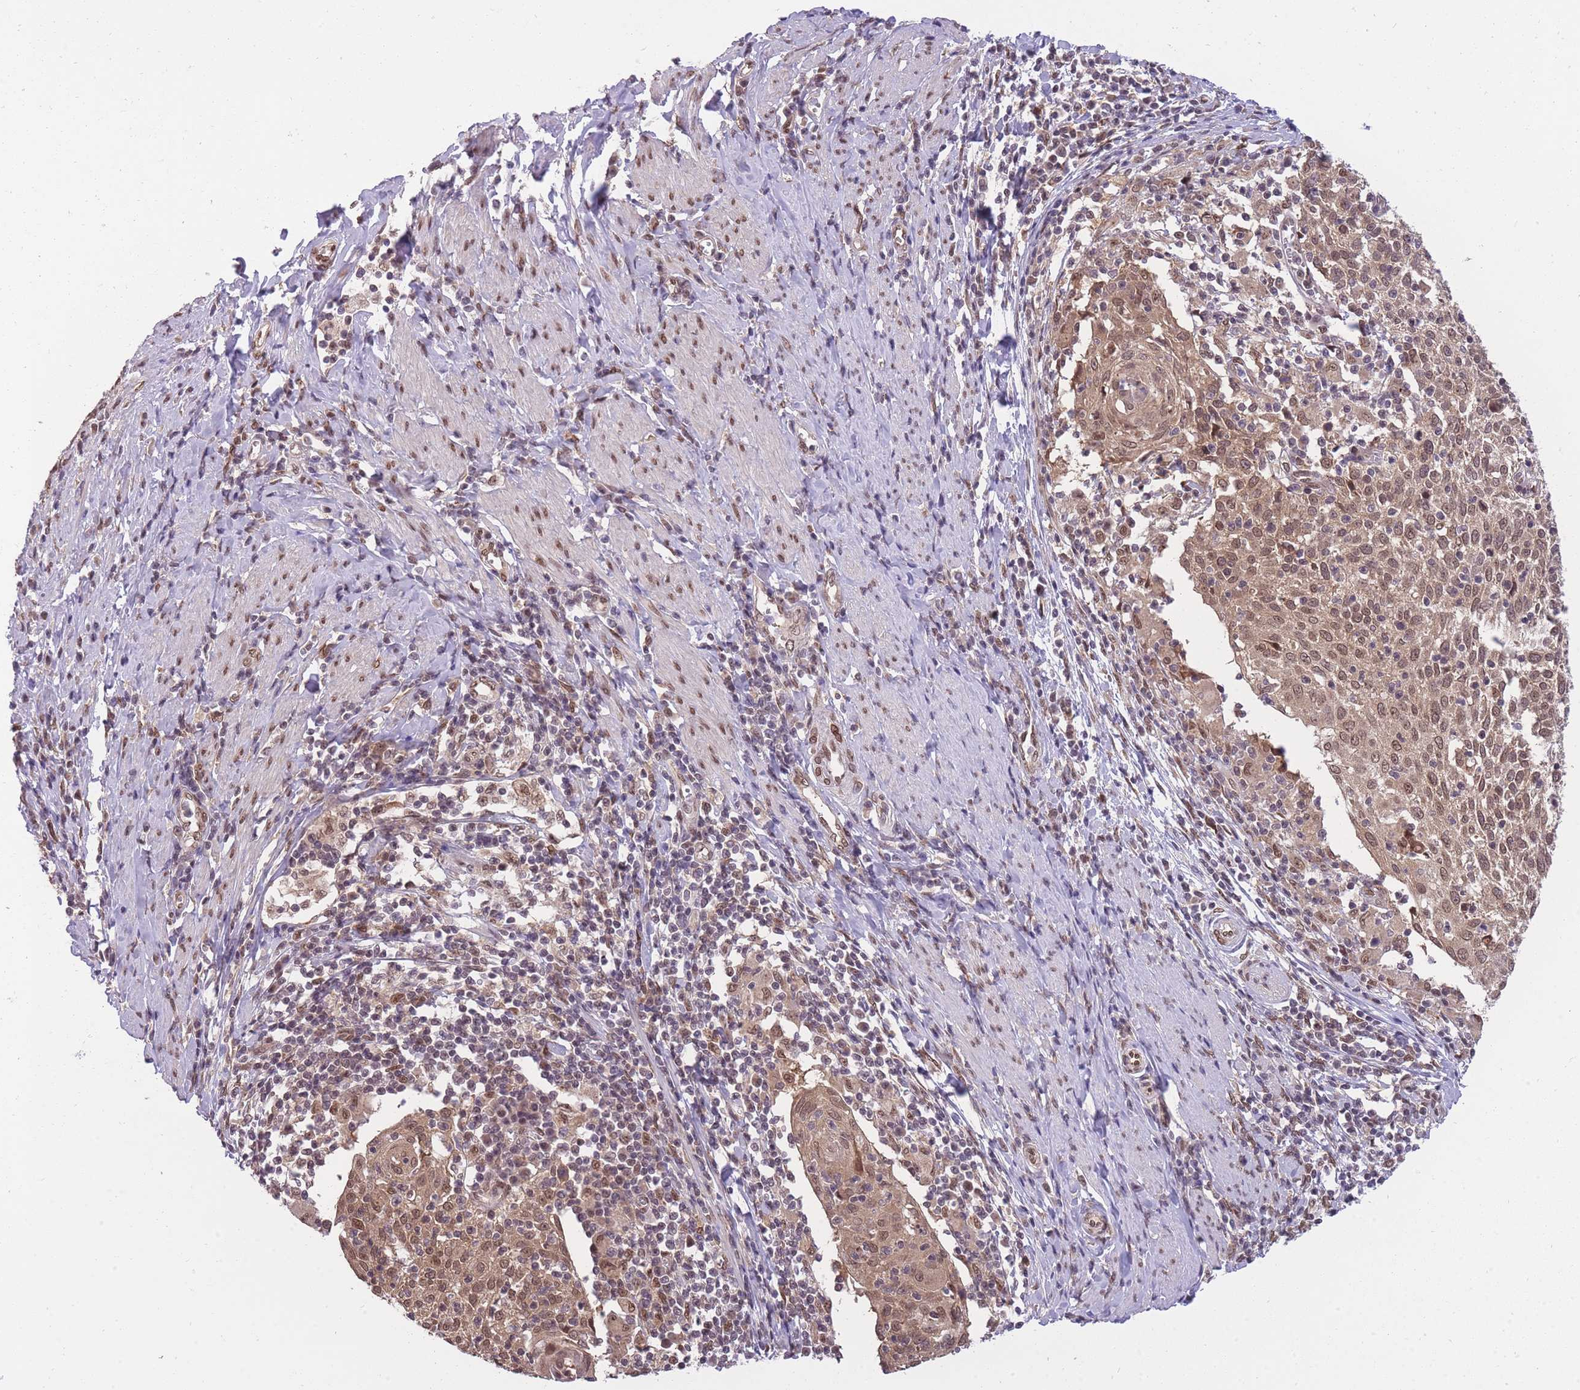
{"staining": {"intensity": "moderate", "quantity": ">75%", "location": "cytoplasmic/membranous,nuclear"}, "tissue": "cervical cancer", "cell_type": "Tumor cells", "image_type": "cancer", "snomed": [{"axis": "morphology", "description": "Squamous cell carcinoma, NOS"}, {"axis": "topography", "description": "Cervix"}], "caption": "Cervical squamous cell carcinoma stained with a brown dye demonstrates moderate cytoplasmic/membranous and nuclear positive expression in approximately >75% of tumor cells.", "gene": "CDIP1", "patient": {"sex": "female", "age": 52}}